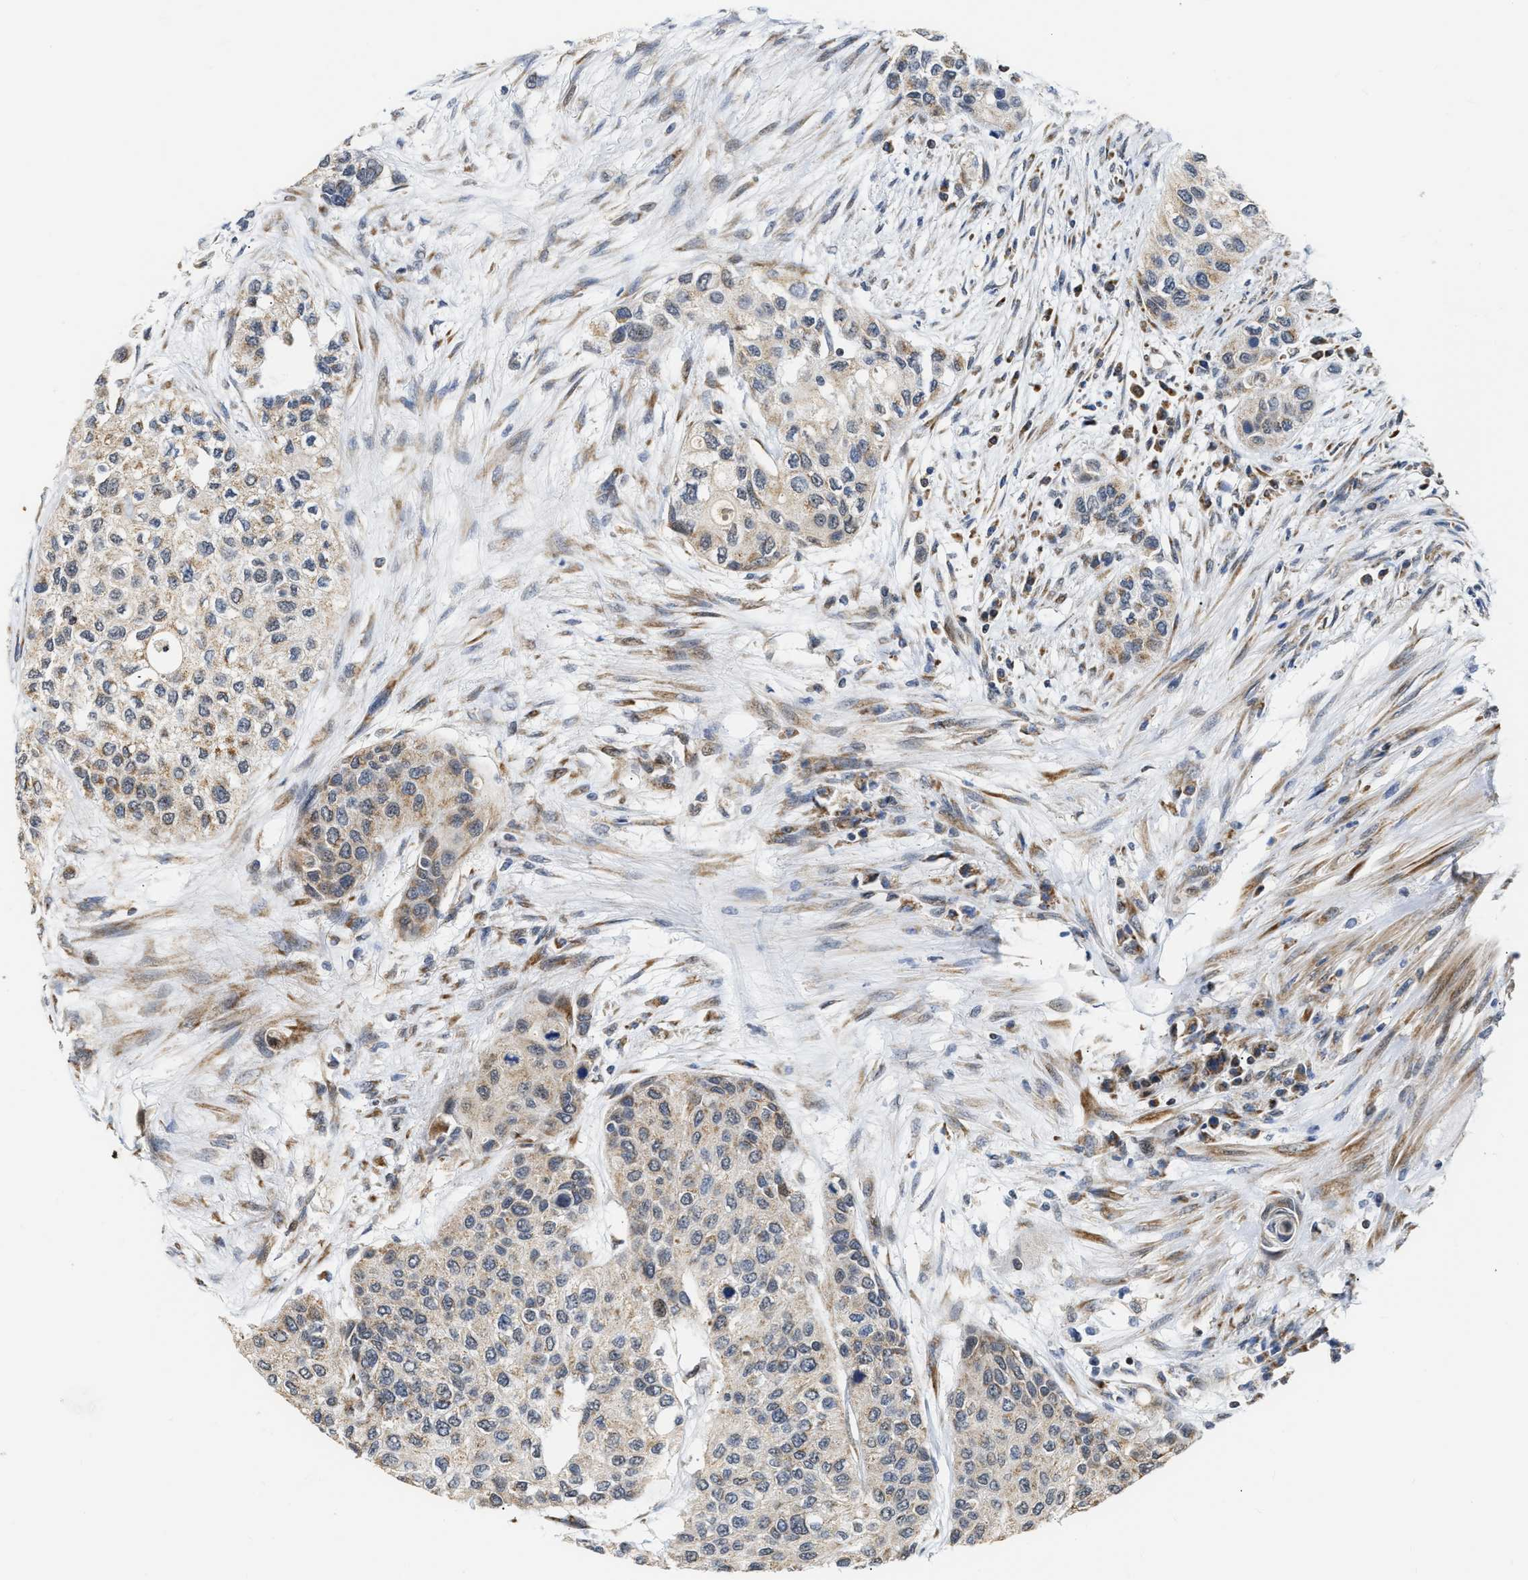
{"staining": {"intensity": "weak", "quantity": "25%-75%", "location": "cytoplasmic/membranous"}, "tissue": "urothelial cancer", "cell_type": "Tumor cells", "image_type": "cancer", "snomed": [{"axis": "morphology", "description": "Urothelial carcinoma, High grade"}, {"axis": "topography", "description": "Urinary bladder"}], "caption": "An immunohistochemistry (IHC) histopathology image of tumor tissue is shown. Protein staining in brown labels weak cytoplasmic/membranous positivity in urothelial cancer within tumor cells.", "gene": "DEPTOR", "patient": {"sex": "female", "age": 56}}